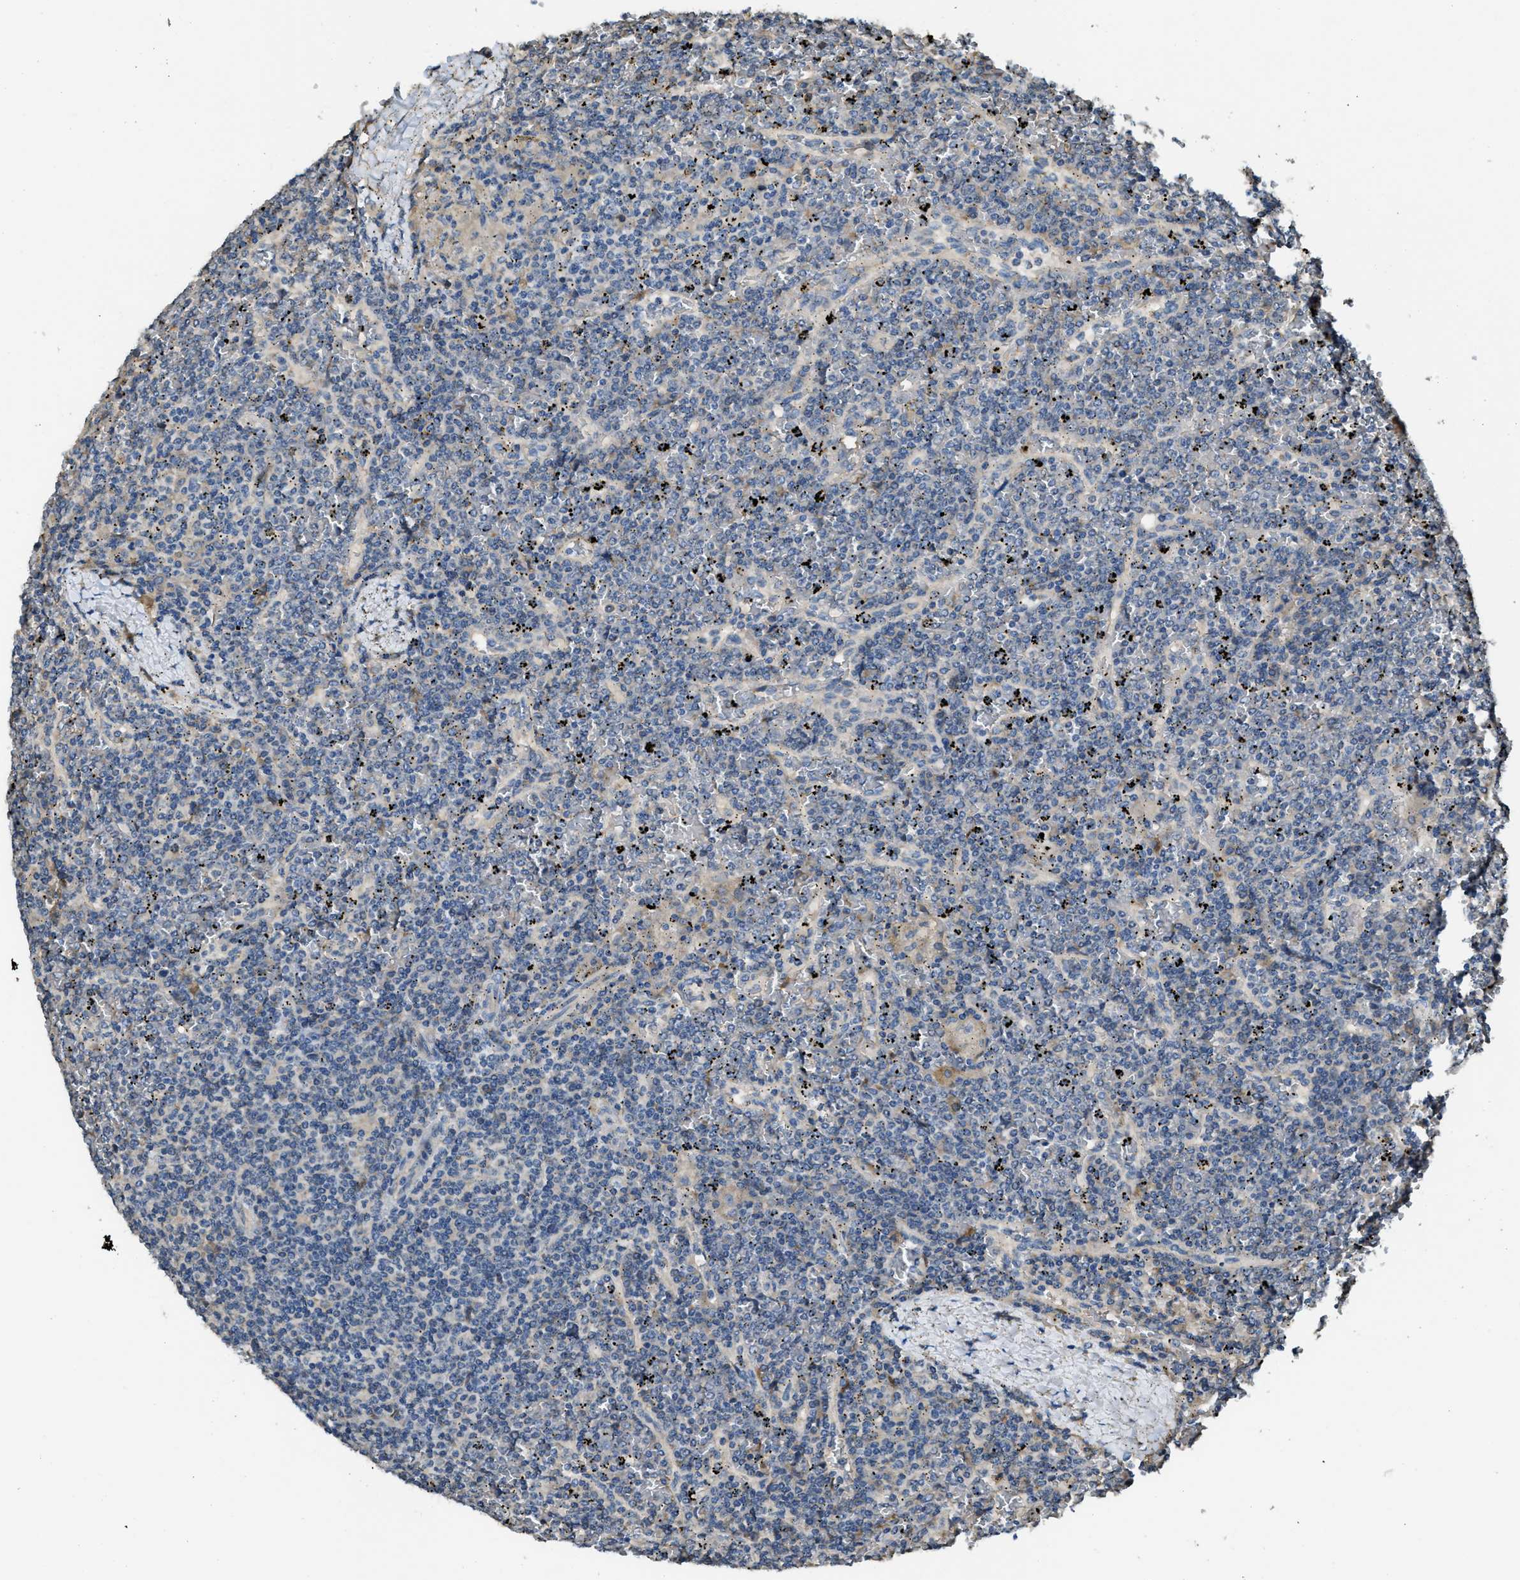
{"staining": {"intensity": "negative", "quantity": "none", "location": "none"}, "tissue": "lymphoma", "cell_type": "Tumor cells", "image_type": "cancer", "snomed": [{"axis": "morphology", "description": "Malignant lymphoma, non-Hodgkin's type, Low grade"}, {"axis": "topography", "description": "Spleen"}], "caption": "A high-resolution image shows immunohistochemistry staining of lymphoma, which shows no significant positivity in tumor cells.", "gene": "RIPK2", "patient": {"sex": "female", "age": 19}}